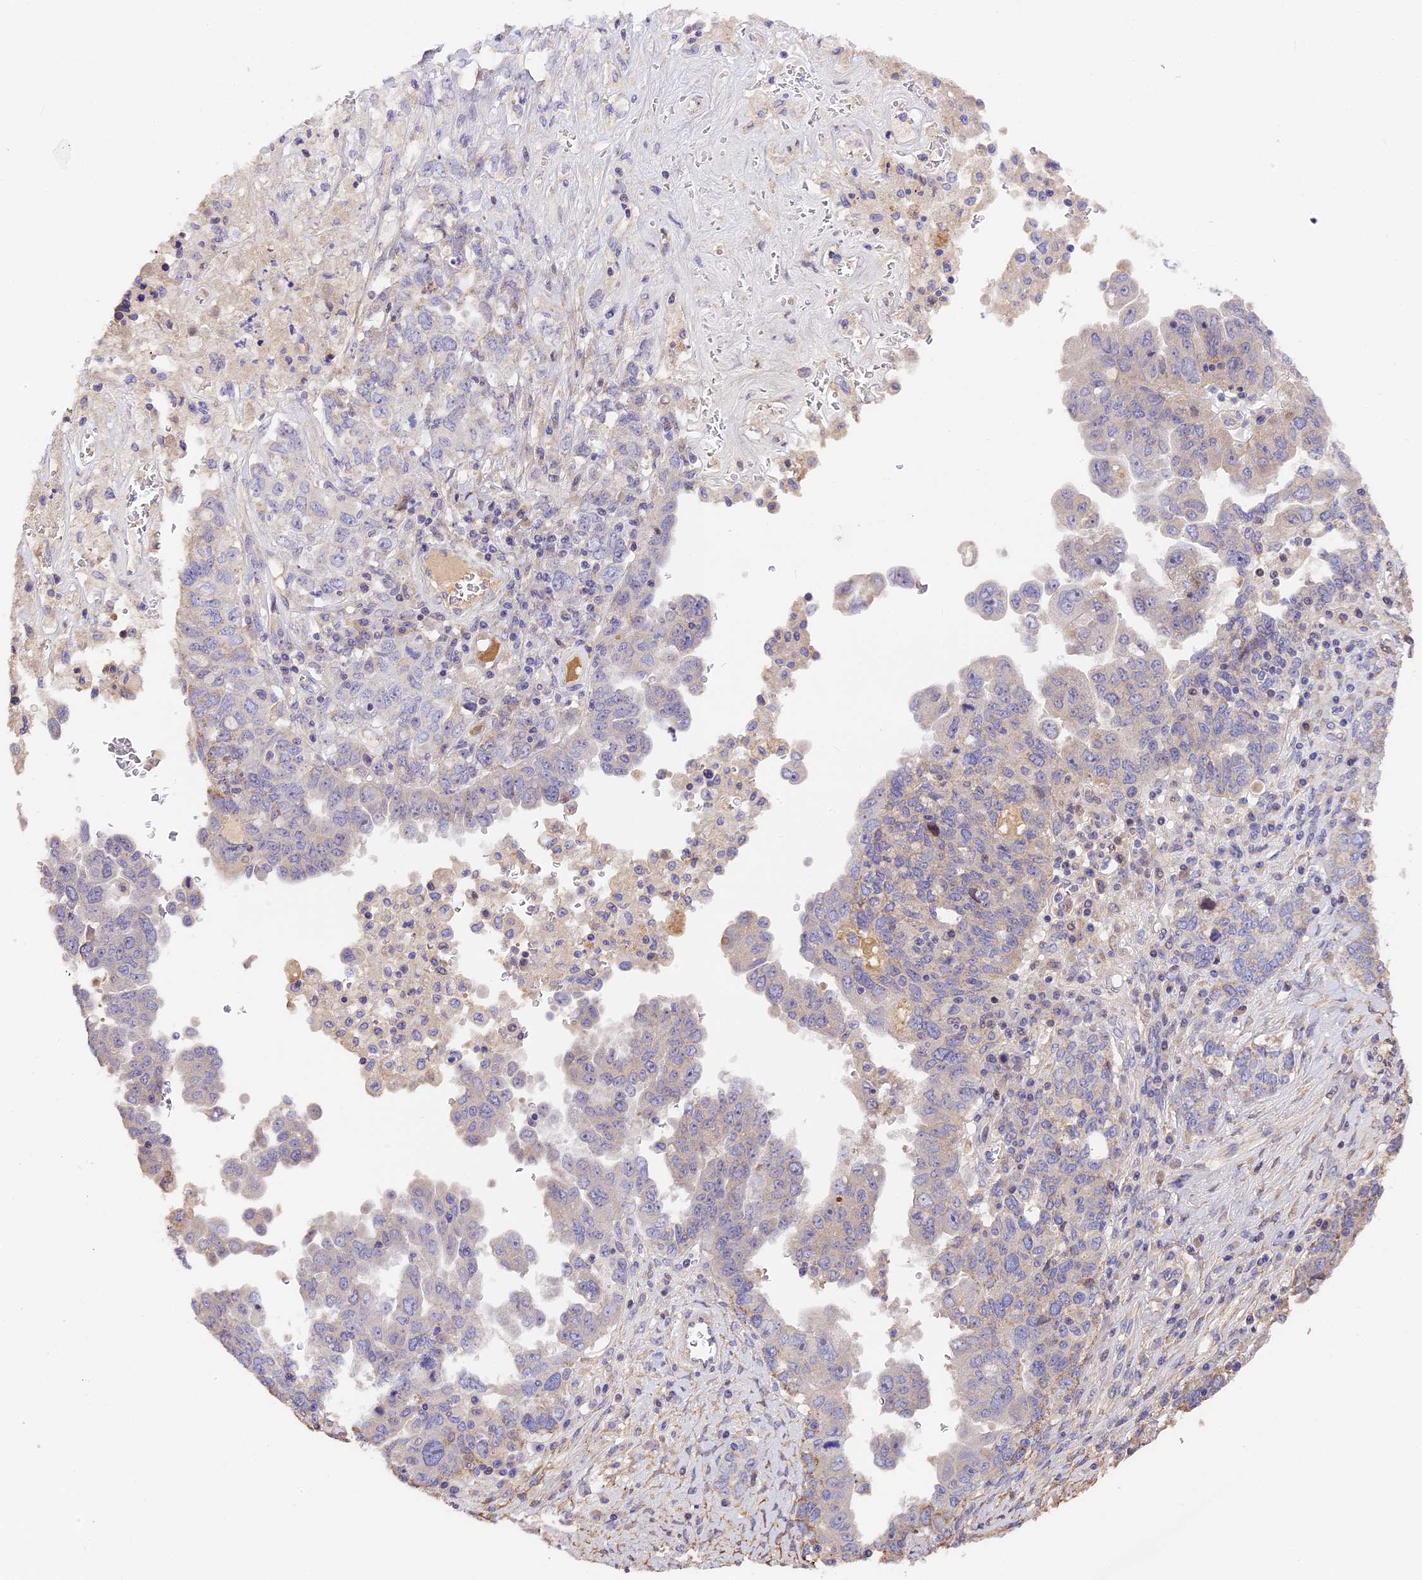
{"staining": {"intensity": "negative", "quantity": "none", "location": "none"}, "tissue": "ovarian cancer", "cell_type": "Tumor cells", "image_type": "cancer", "snomed": [{"axis": "morphology", "description": "Carcinoma, endometroid"}, {"axis": "topography", "description": "Ovary"}], "caption": "Endometroid carcinoma (ovarian) stained for a protein using IHC exhibits no staining tumor cells.", "gene": "ARHGAP17", "patient": {"sex": "female", "age": 62}}